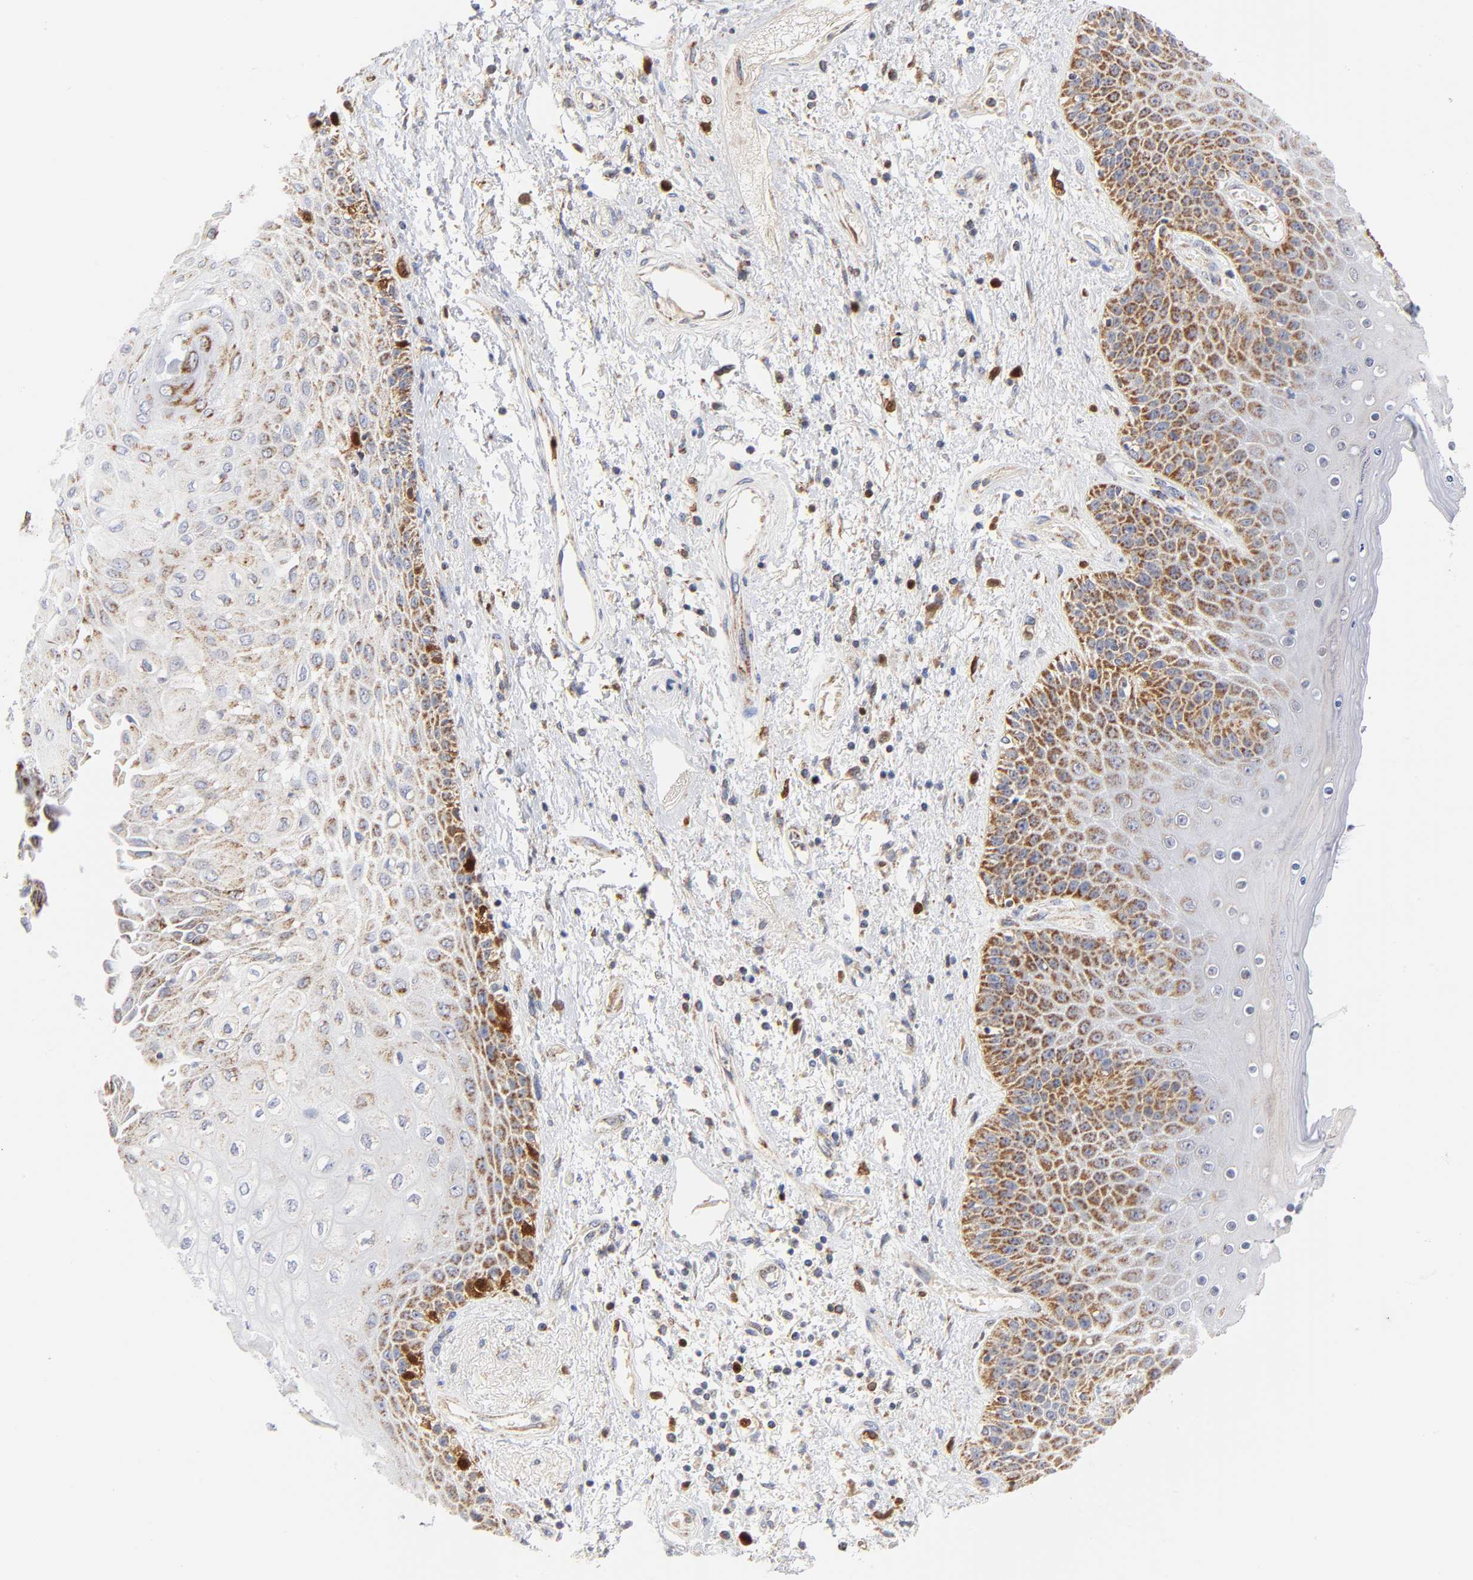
{"staining": {"intensity": "moderate", "quantity": "25%-75%", "location": "cytoplasmic/membranous"}, "tissue": "skin", "cell_type": "Epidermal cells", "image_type": "normal", "snomed": [{"axis": "morphology", "description": "Normal tissue, NOS"}, {"axis": "topography", "description": "Anal"}], "caption": "Skin stained with immunohistochemistry (IHC) reveals moderate cytoplasmic/membranous expression in about 25%-75% of epidermal cells. (DAB = brown stain, brightfield microscopy at high magnification).", "gene": "DIABLO", "patient": {"sex": "female", "age": 46}}